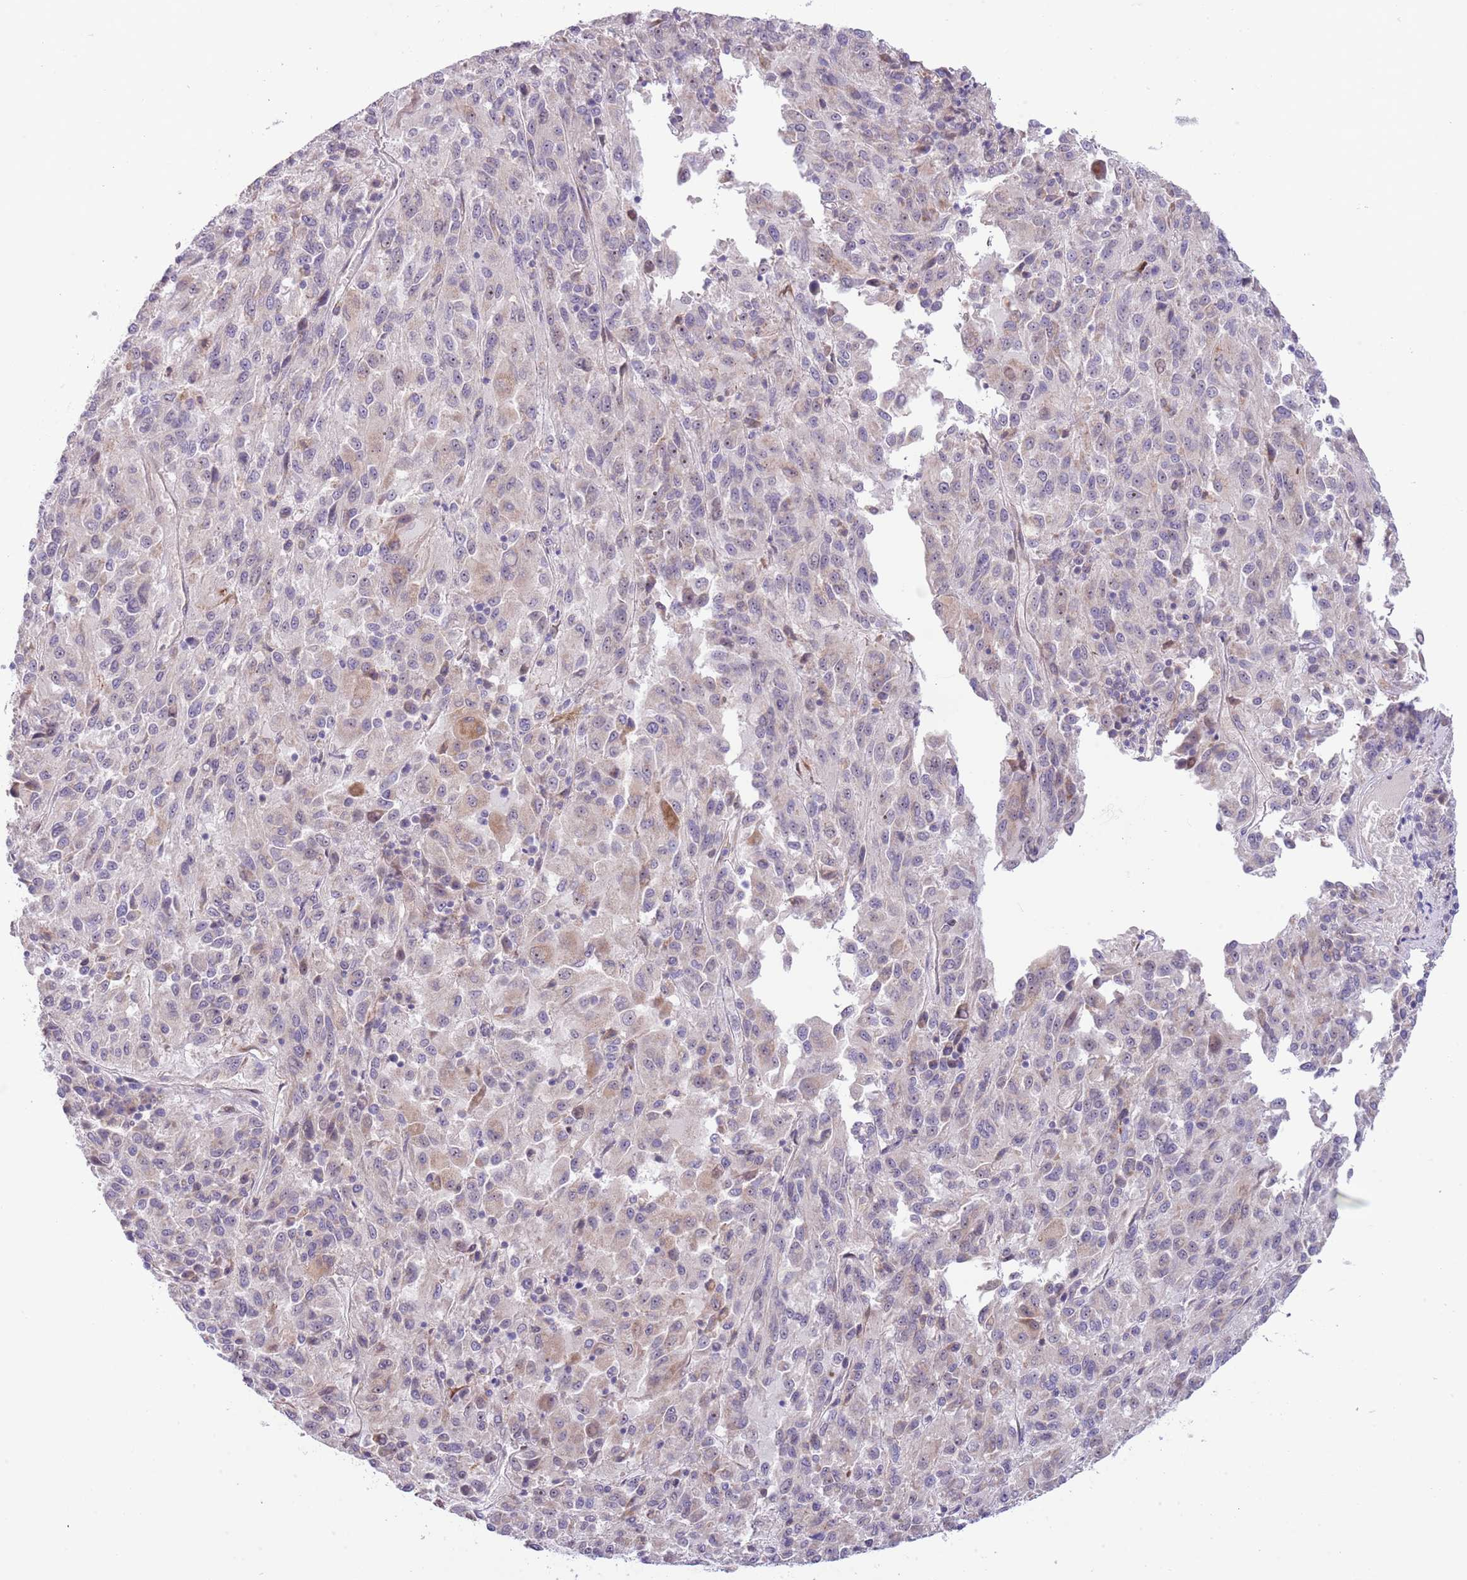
{"staining": {"intensity": "weak", "quantity": "<25%", "location": "cytoplasmic/membranous"}, "tissue": "melanoma", "cell_type": "Tumor cells", "image_type": "cancer", "snomed": [{"axis": "morphology", "description": "Malignant melanoma, Metastatic site"}, {"axis": "topography", "description": "Lung"}], "caption": "The photomicrograph reveals no staining of tumor cells in malignant melanoma (metastatic site).", "gene": "AP1S2", "patient": {"sex": "male", "age": 64}}